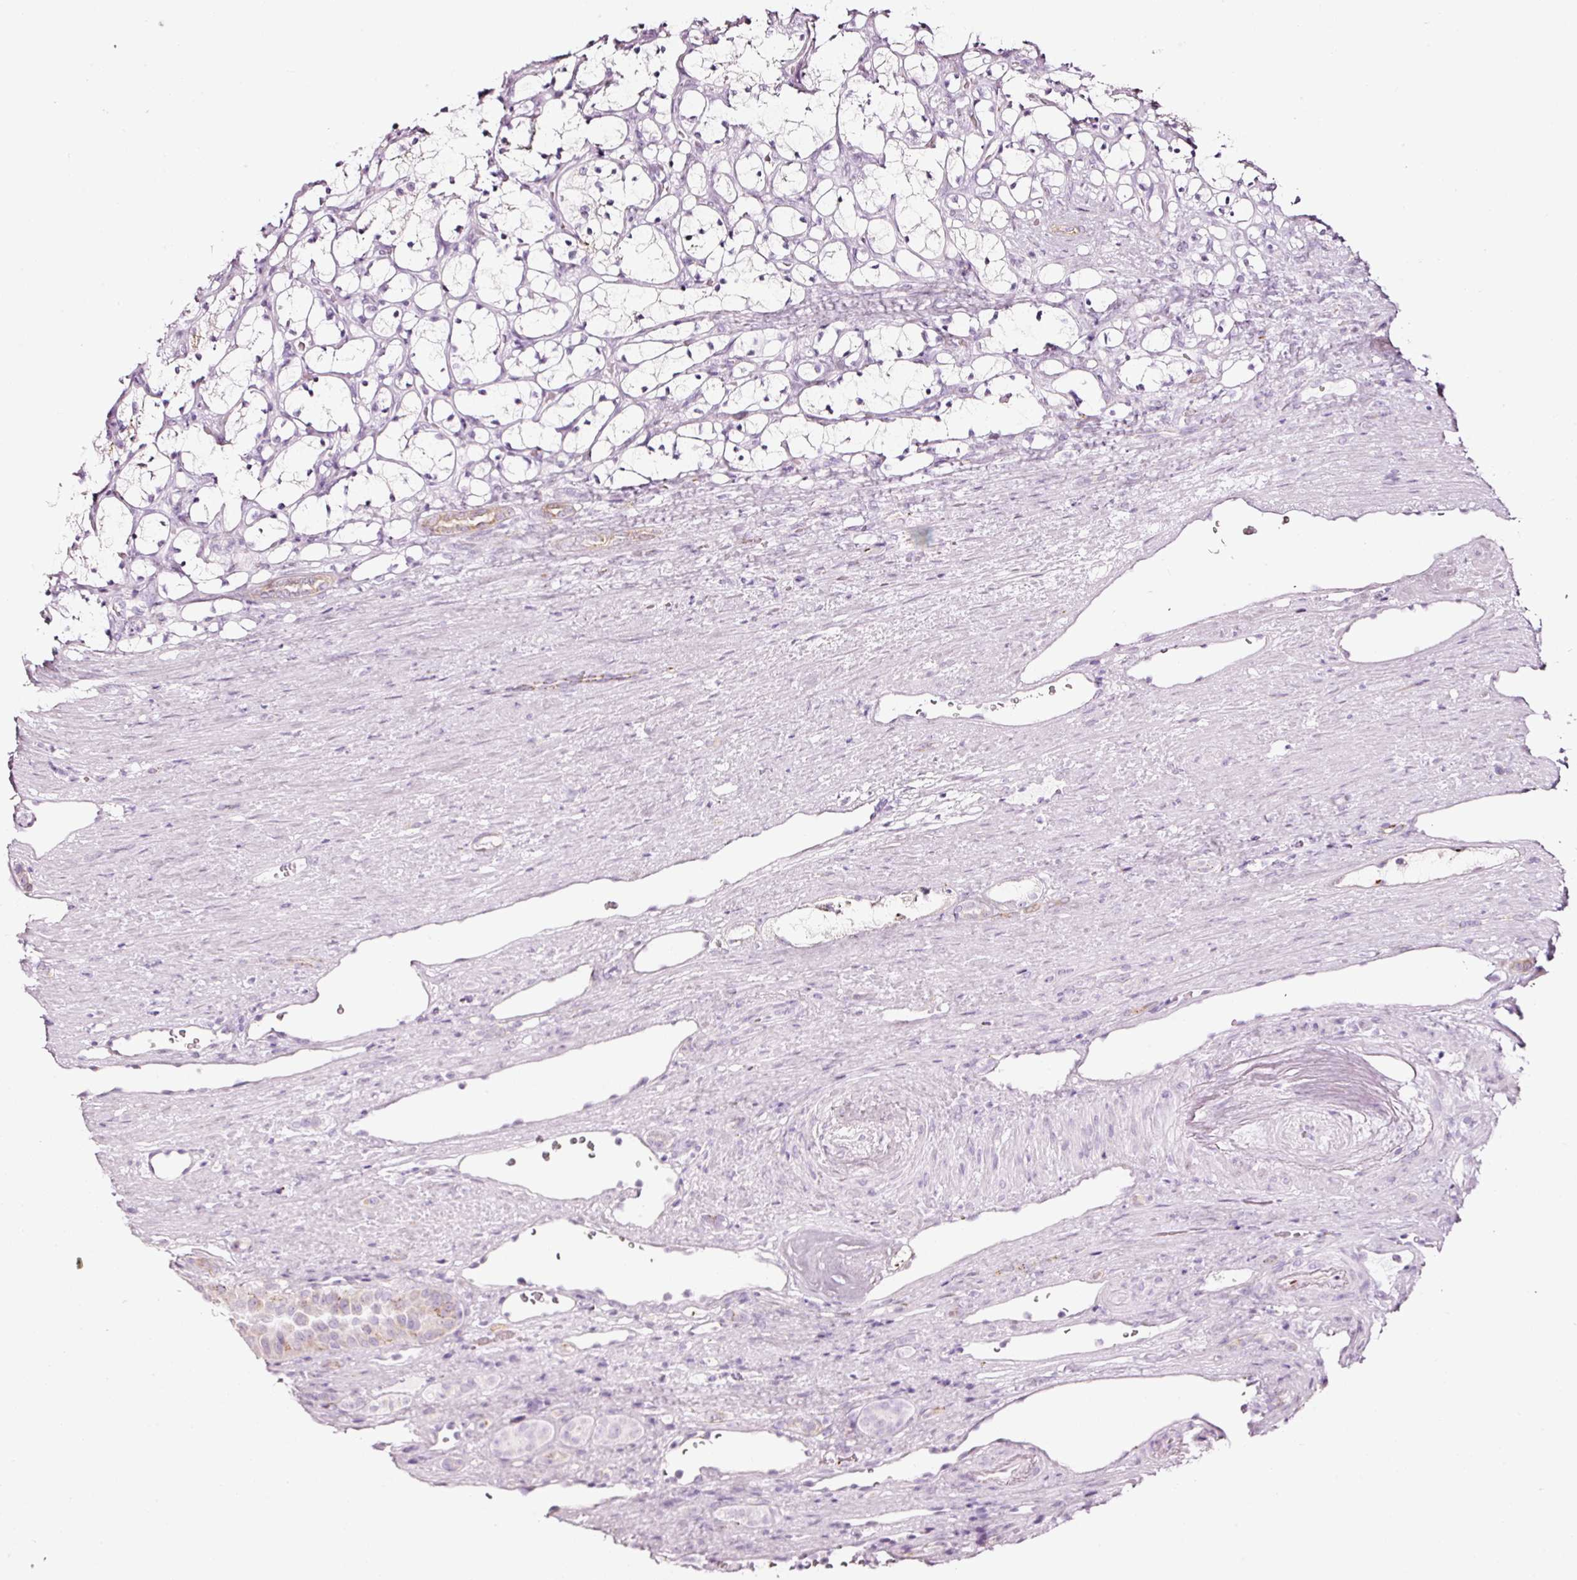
{"staining": {"intensity": "negative", "quantity": "none", "location": "none"}, "tissue": "renal cancer", "cell_type": "Tumor cells", "image_type": "cancer", "snomed": [{"axis": "morphology", "description": "Adenocarcinoma, NOS"}, {"axis": "topography", "description": "Kidney"}], "caption": "Tumor cells show no significant positivity in renal cancer (adenocarcinoma).", "gene": "SDF4", "patient": {"sex": "female", "age": 69}}